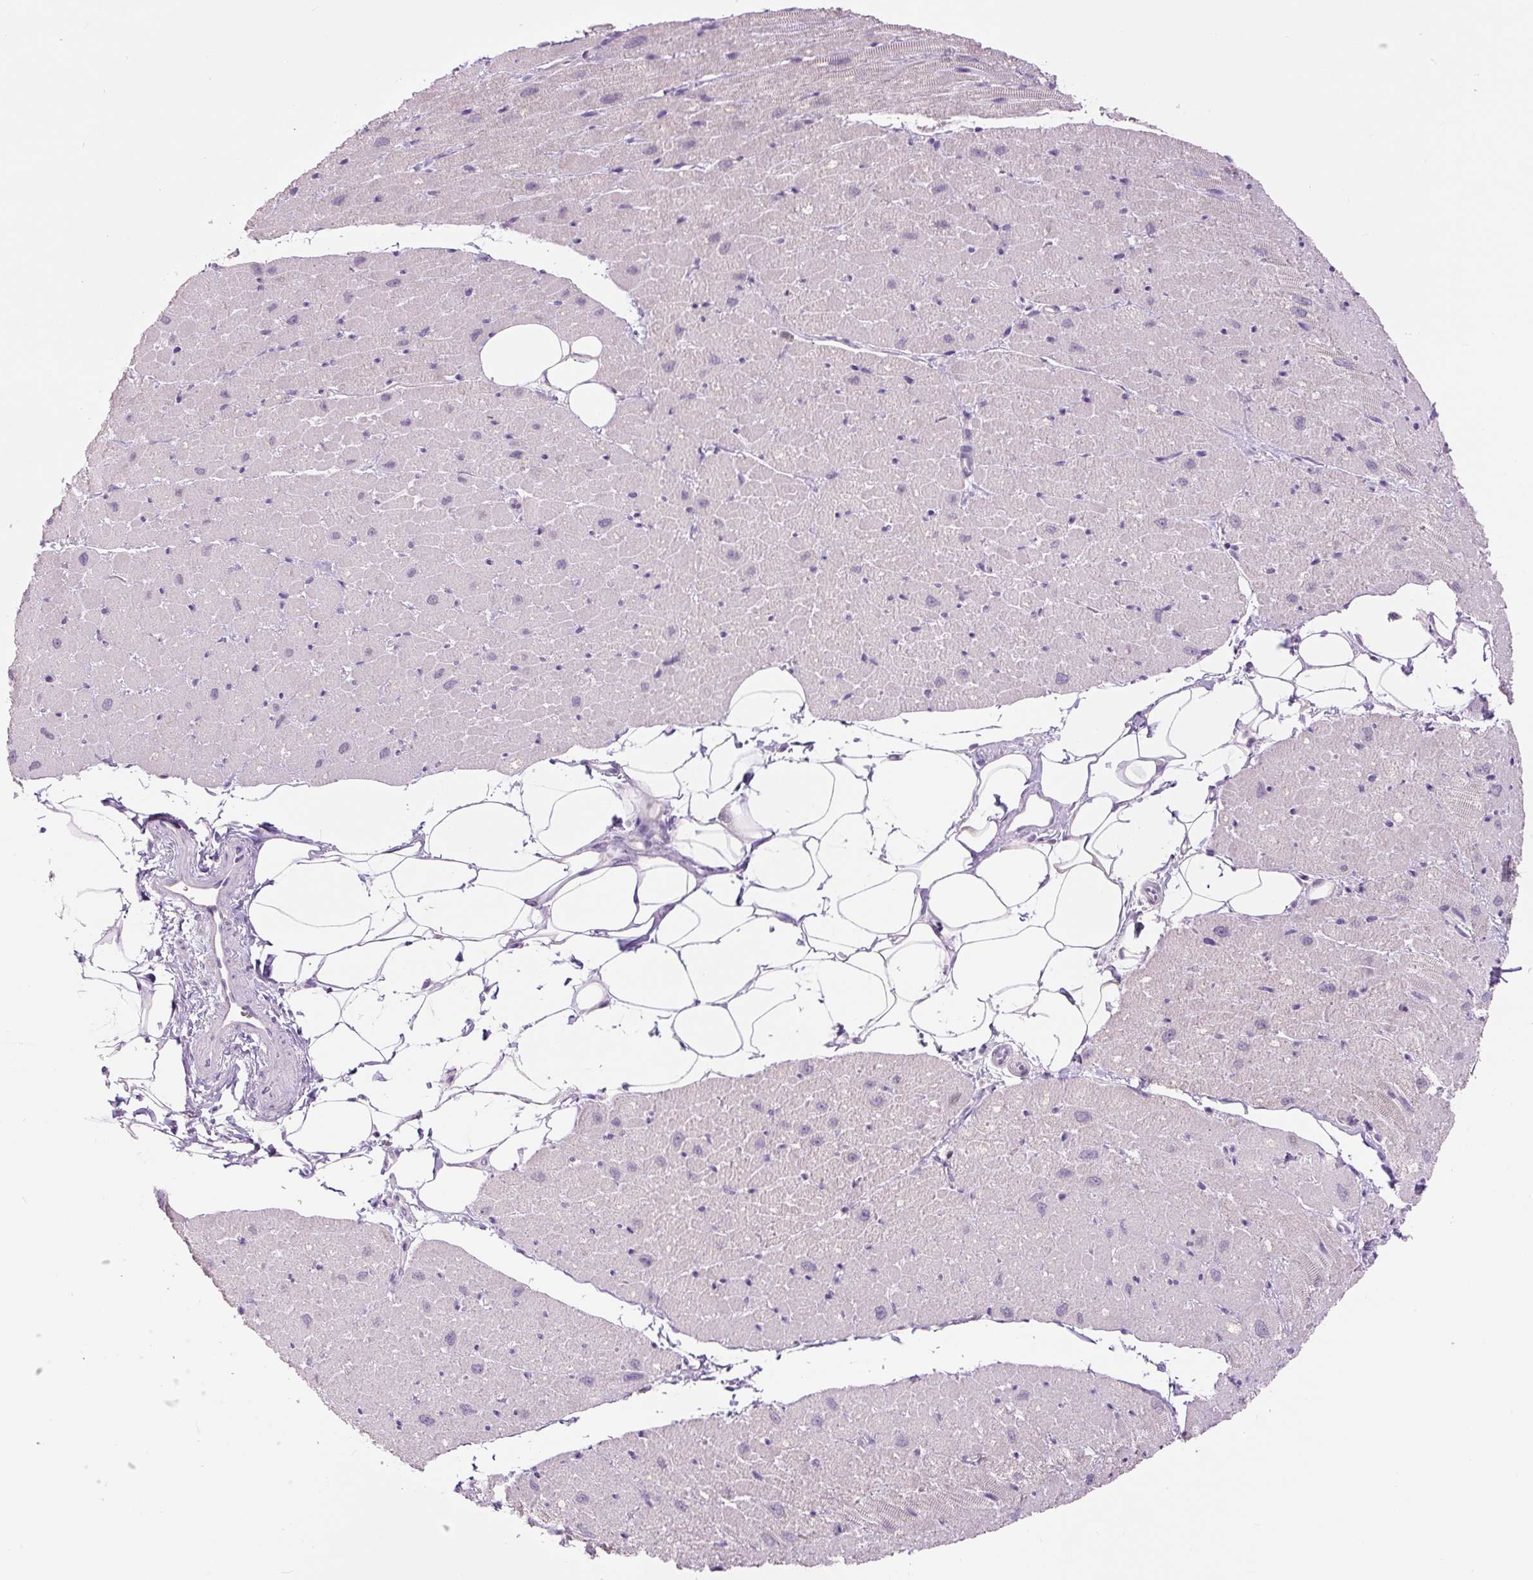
{"staining": {"intensity": "negative", "quantity": "none", "location": "none"}, "tissue": "heart muscle", "cell_type": "Cardiomyocytes", "image_type": "normal", "snomed": [{"axis": "morphology", "description": "Normal tissue, NOS"}, {"axis": "topography", "description": "Heart"}], "caption": "High power microscopy micrograph of an immunohistochemistry micrograph of normal heart muscle, revealing no significant positivity in cardiomyocytes. The staining is performed using DAB brown chromogen with nuclei counter-stained in using hematoxylin.", "gene": "FABP7", "patient": {"sex": "male", "age": 62}}